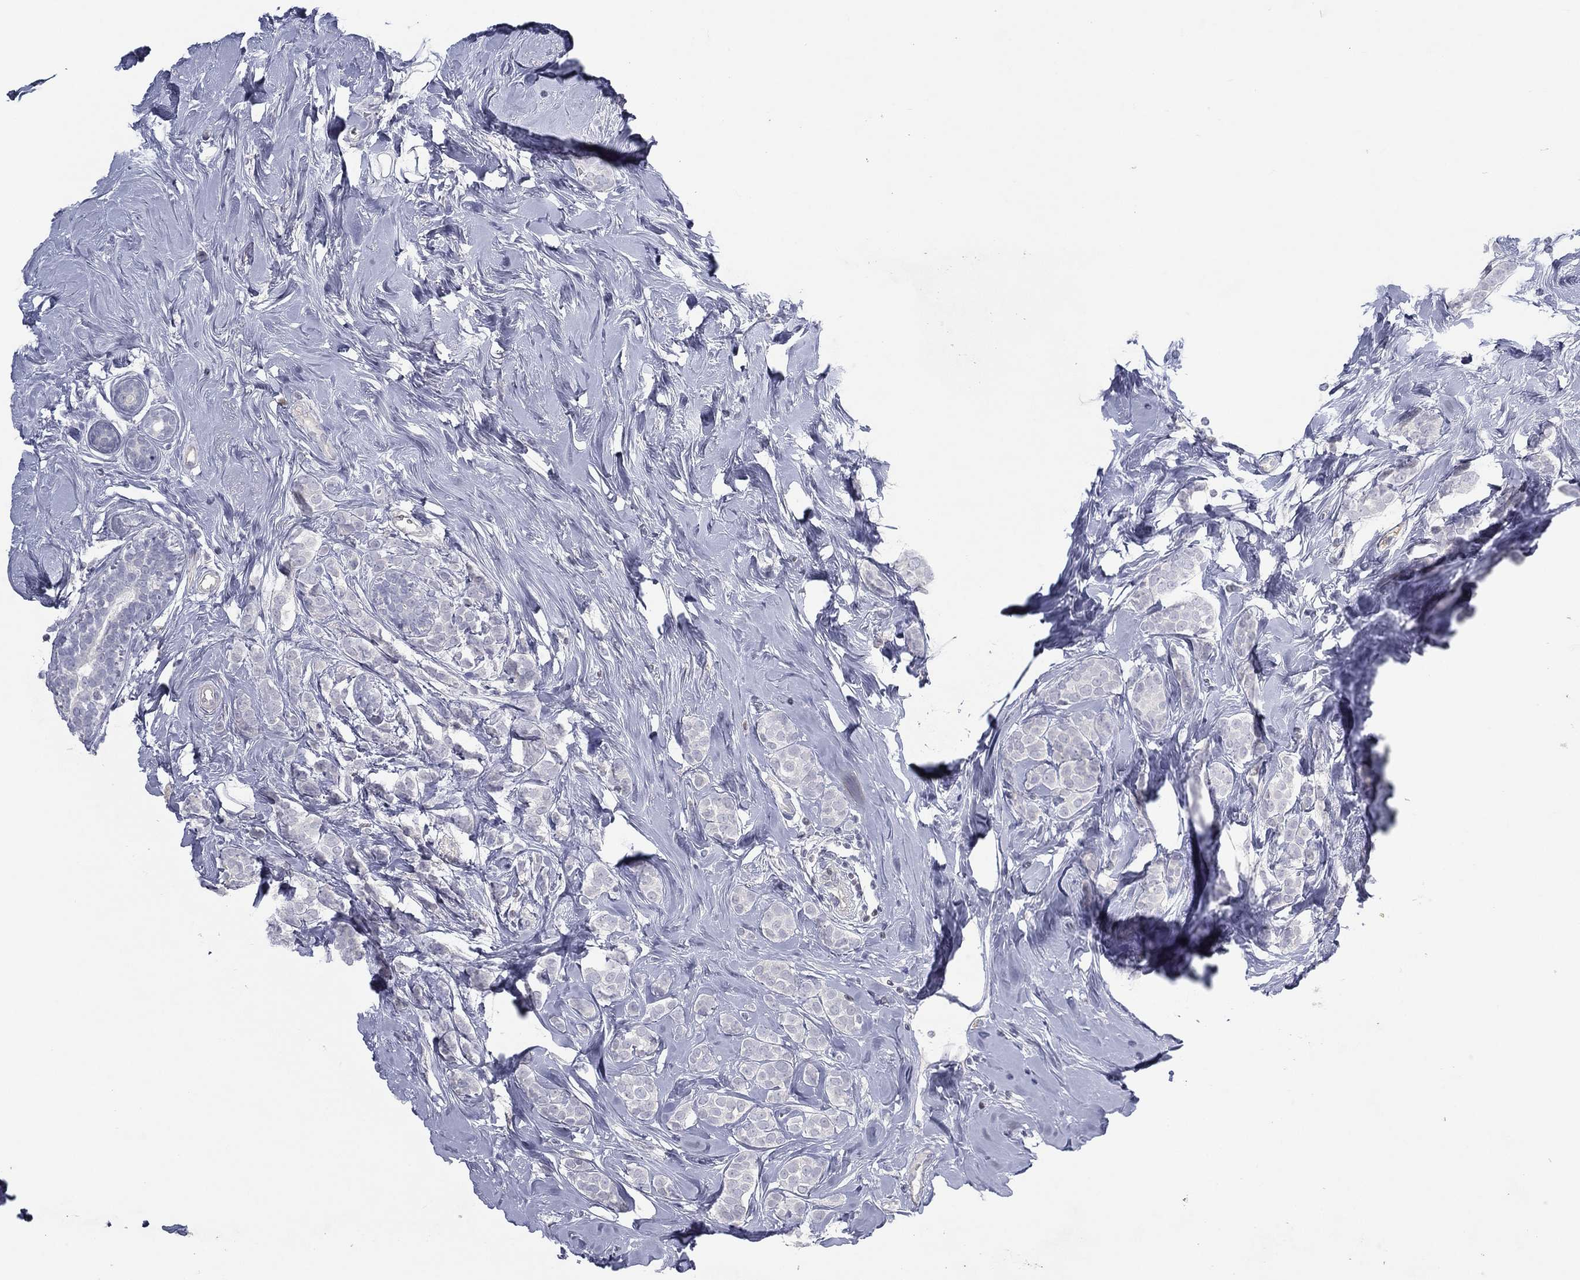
{"staining": {"intensity": "negative", "quantity": "none", "location": "none"}, "tissue": "breast cancer", "cell_type": "Tumor cells", "image_type": "cancer", "snomed": [{"axis": "morphology", "description": "Lobular carcinoma"}, {"axis": "topography", "description": "Breast"}], "caption": "Micrograph shows no significant protein expression in tumor cells of breast cancer (lobular carcinoma).", "gene": "CPT1B", "patient": {"sex": "female", "age": 49}}